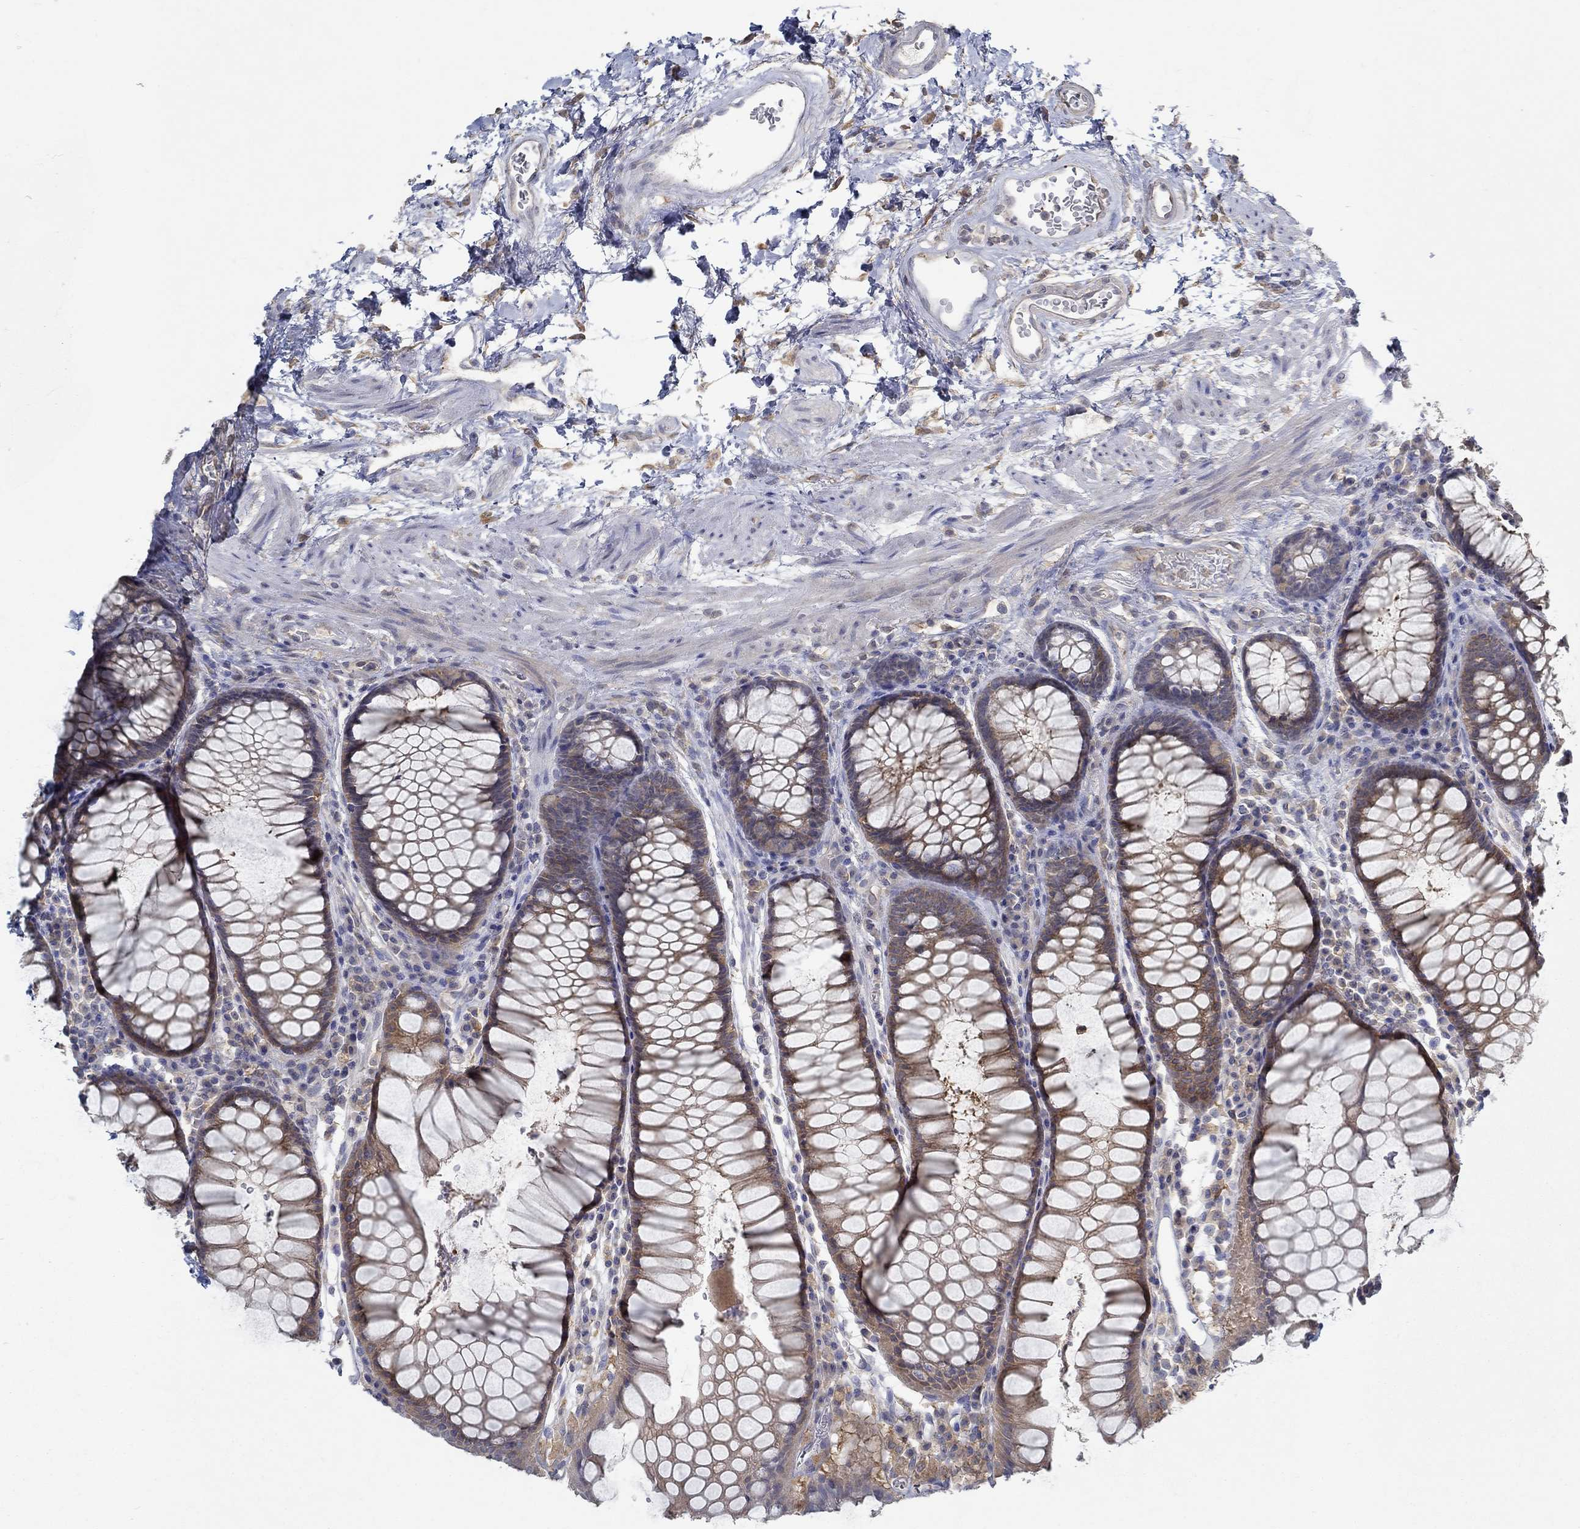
{"staining": {"intensity": "moderate", "quantity": ">75%", "location": "cytoplasmic/membranous"}, "tissue": "rectum", "cell_type": "Glandular cells", "image_type": "normal", "snomed": [{"axis": "morphology", "description": "Normal tissue, NOS"}, {"axis": "topography", "description": "Rectum"}], "caption": "This photomicrograph exhibits unremarkable rectum stained with IHC to label a protein in brown. The cytoplasmic/membranous of glandular cells show moderate positivity for the protein. Nuclei are counter-stained blue.", "gene": "MTHFR", "patient": {"sex": "female", "age": 68}}